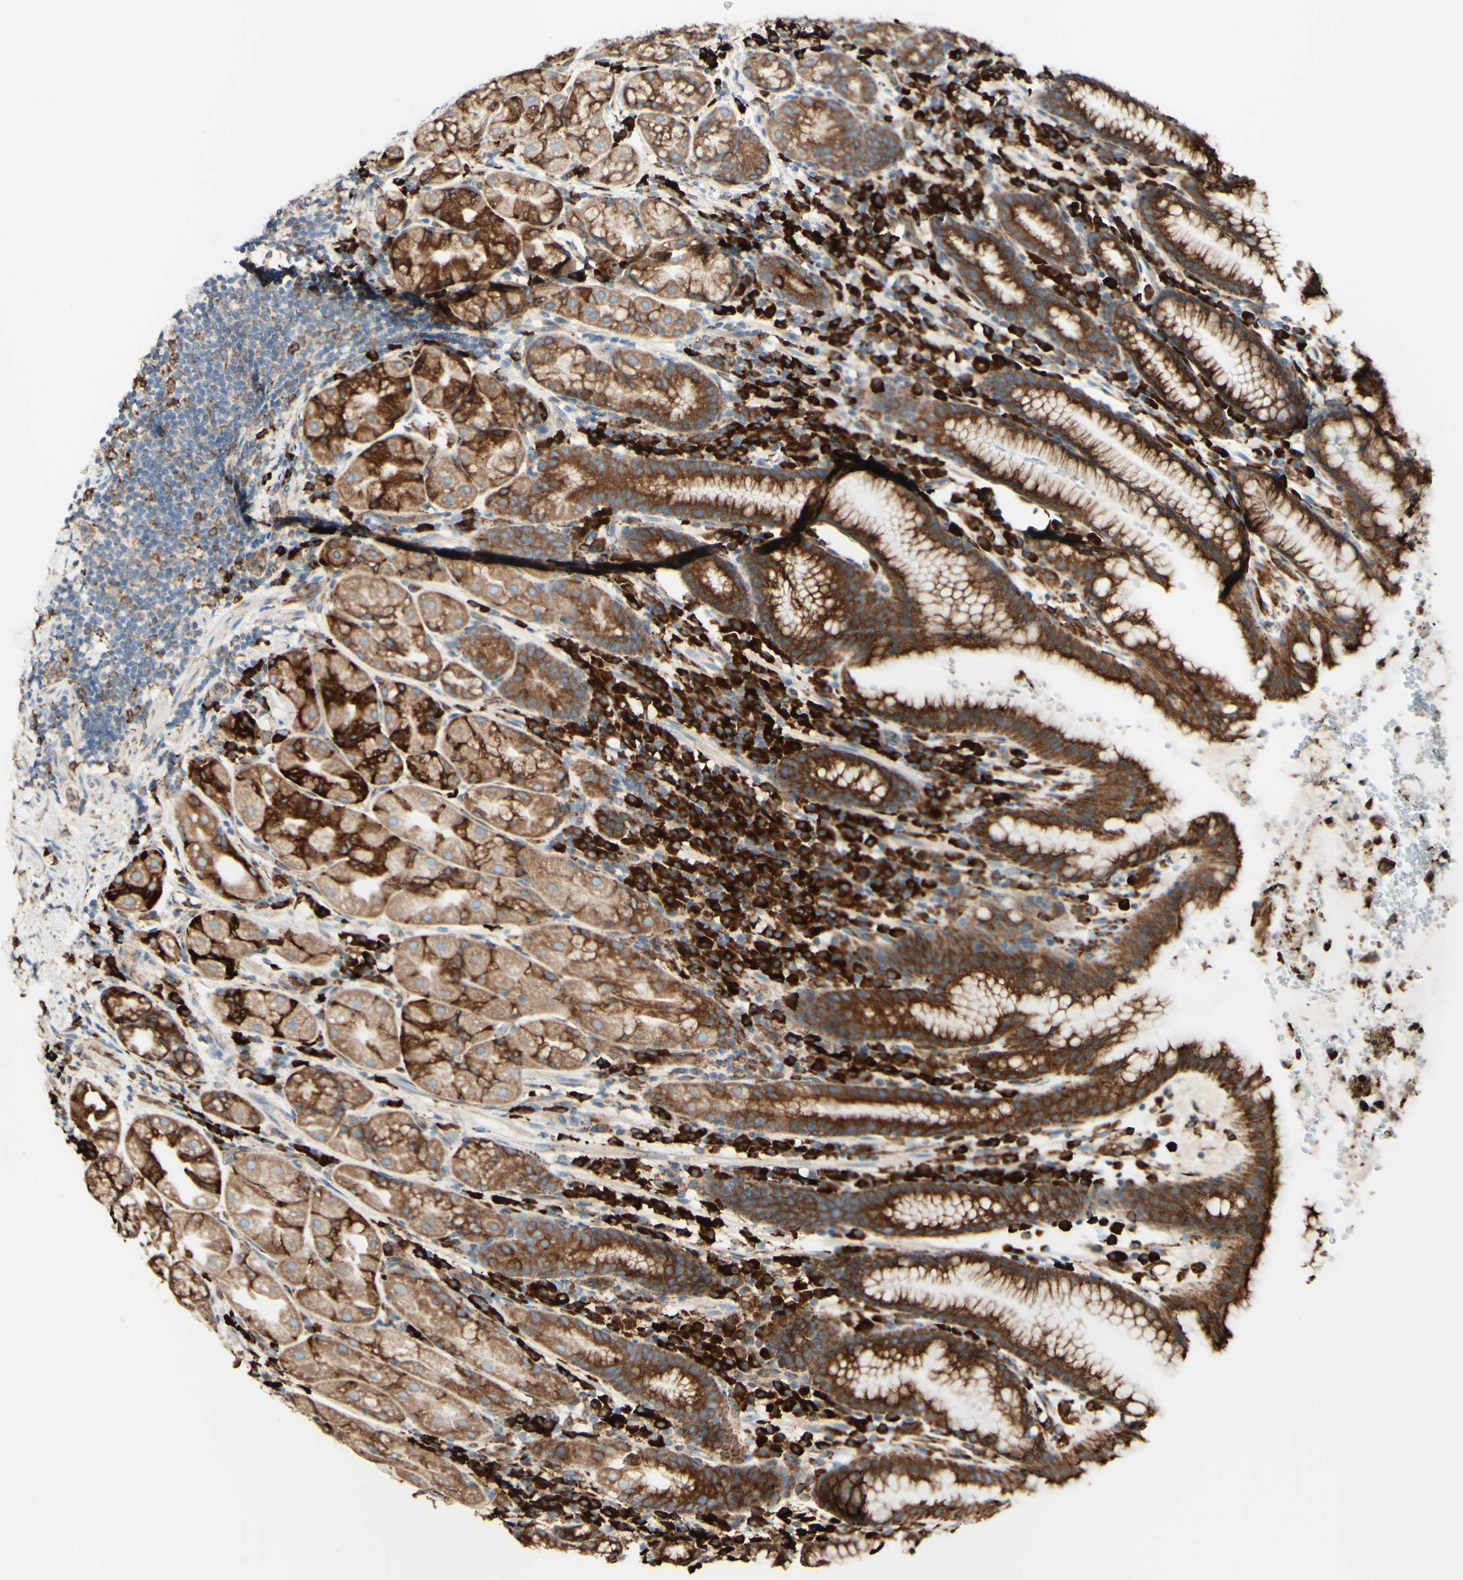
{"staining": {"intensity": "strong", "quantity": "25%-75%", "location": "cytoplasmic/membranous"}, "tissue": "stomach", "cell_type": "Glandular cells", "image_type": "normal", "snomed": [{"axis": "morphology", "description": "Normal tissue, NOS"}, {"axis": "topography", "description": "Stomach, lower"}], "caption": "Stomach stained with DAB IHC exhibits high levels of strong cytoplasmic/membranous positivity in approximately 25%-75% of glandular cells. (DAB (3,3'-diaminobenzidine) = brown stain, brightfield microscopy at high magnification).", "gene": "DNAJB11", "patient": {"sex": "male", "age": 52}}